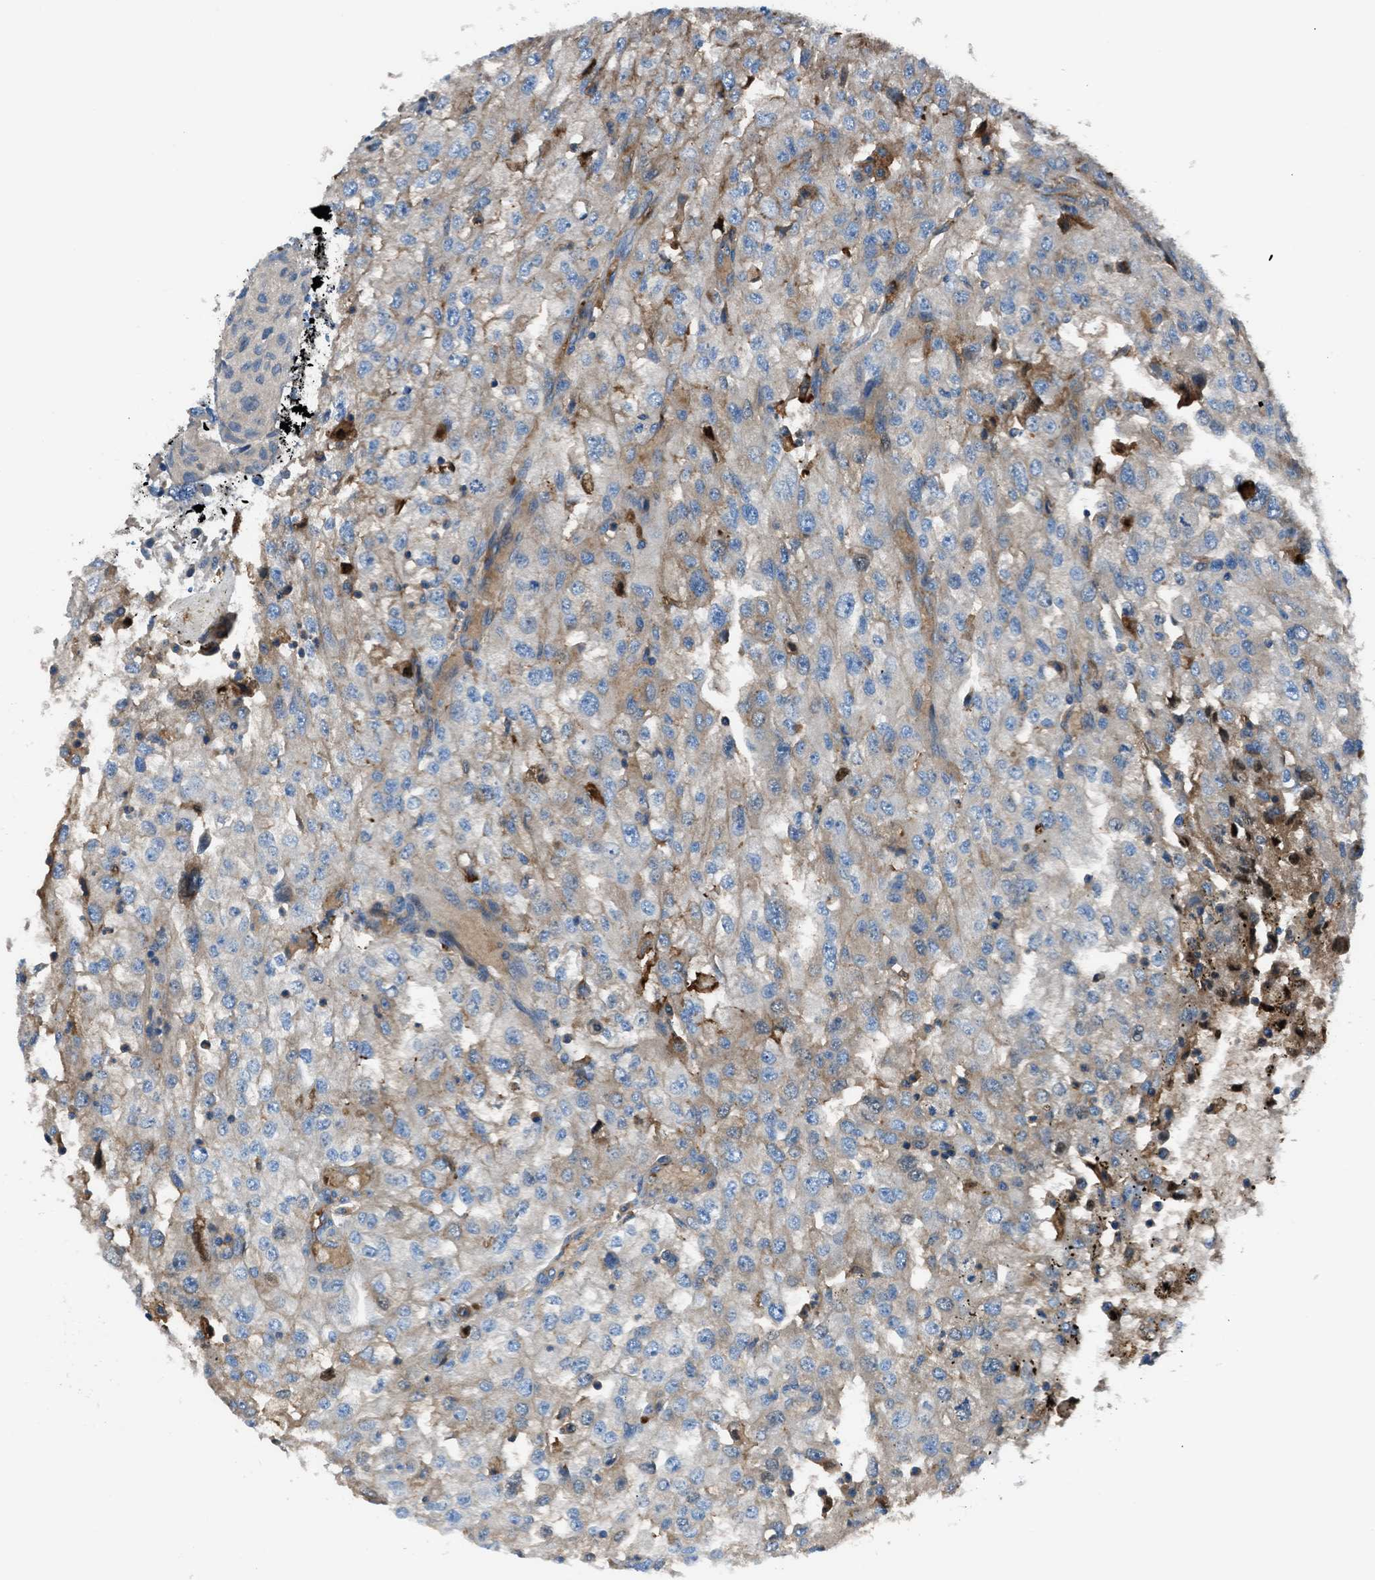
{"staining": {"intensity": "moderate", "quantity": "<25%", "location": "cytoplasmic/membranous"}, "tissue": "renal cancer", "cell_type": "Tumor cells", "image_type": "cancer", "snomed": [{"axis": "morphology", "description": "Adenocarcinoma, NOS"}, {"axis": "topography", "description": "Kidney"}], "caption": "A brown stain shows moderate cytoplasmic/membranous expression of a protein in human renal cancer tumor cells. (IHC, brightfield microscopy, high magnification).", "gene": "SLC38A6", "patient": {"sex": "female", "age": 54}}